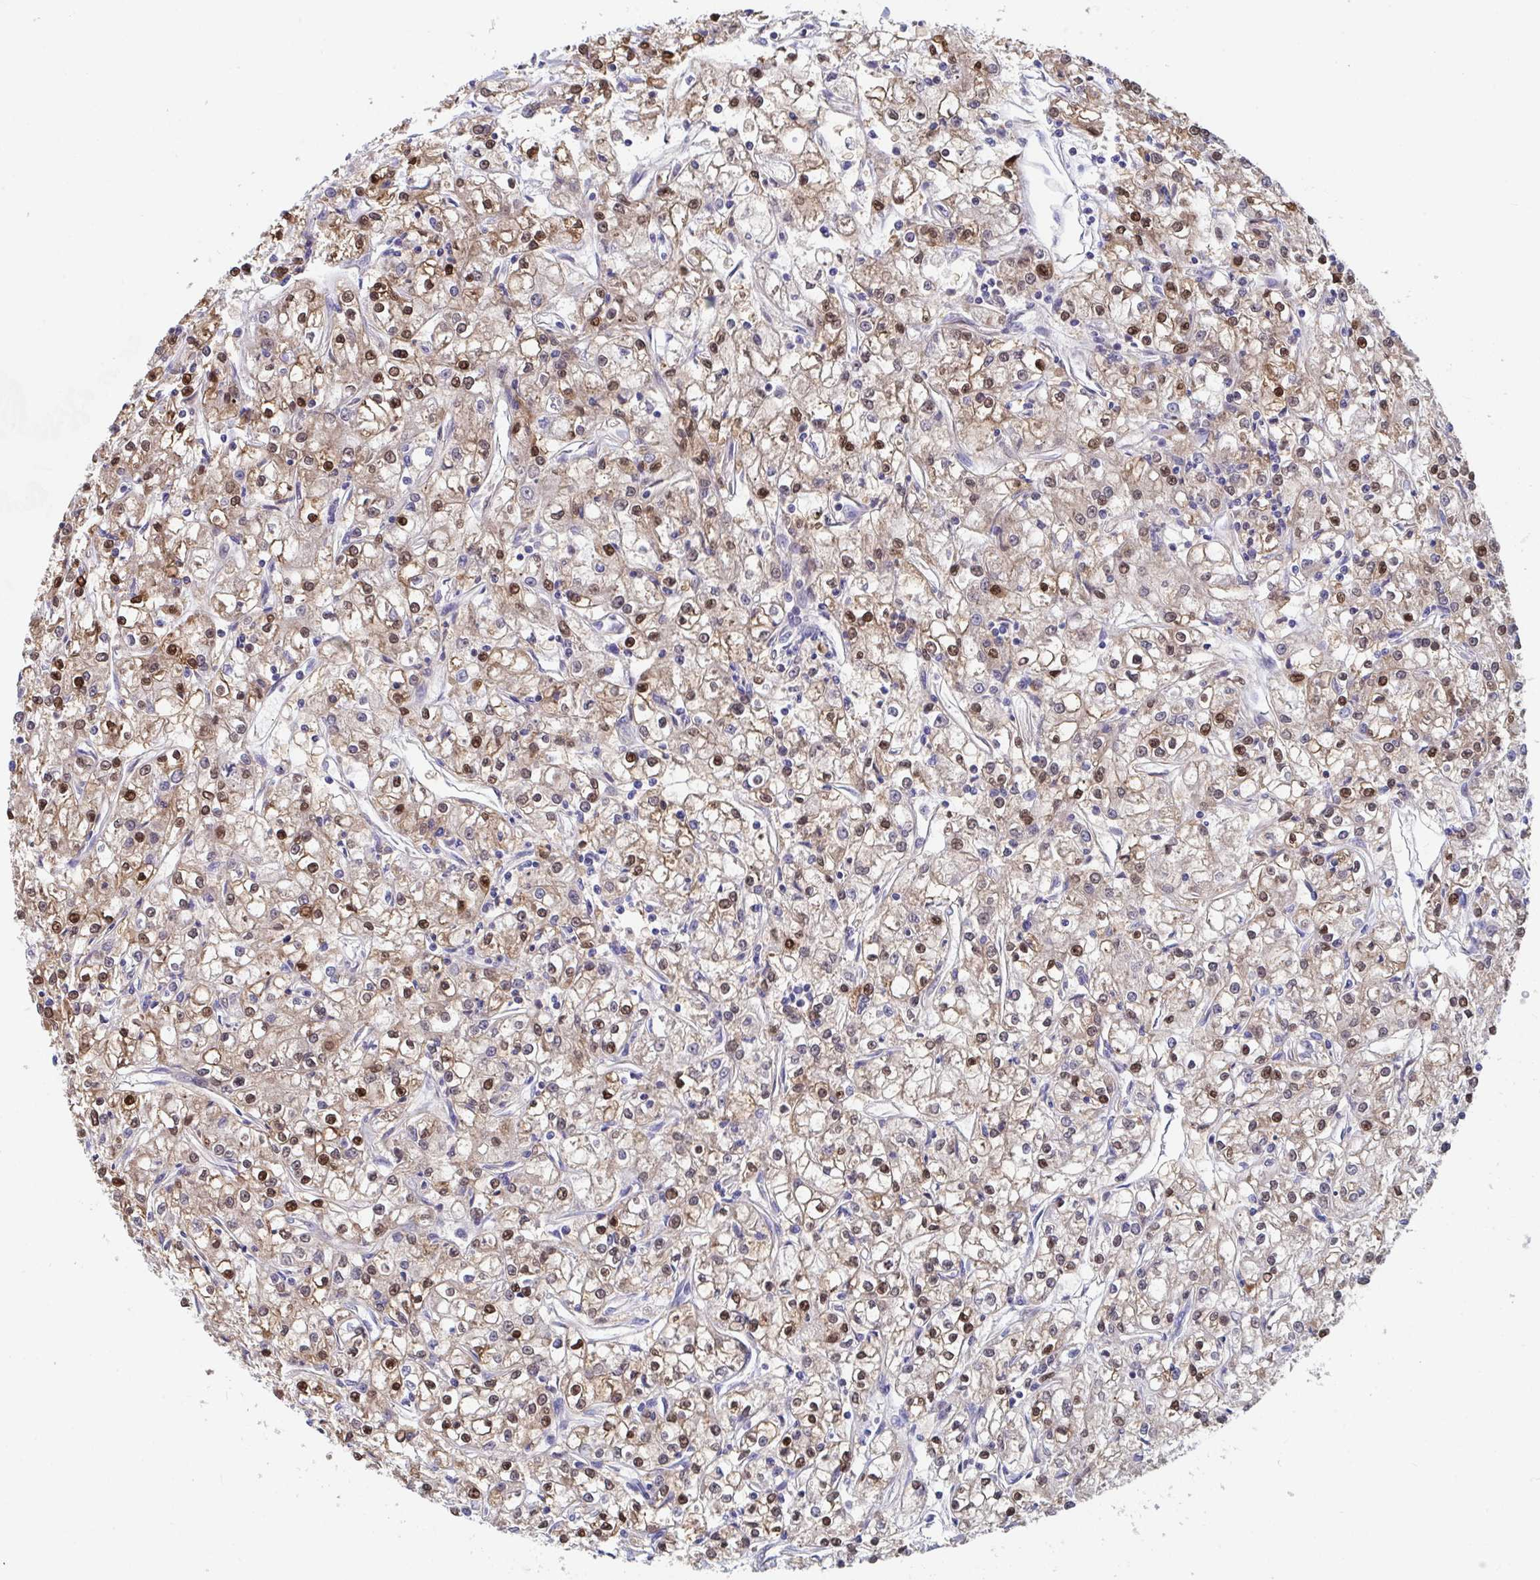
{"staining": {"intensity": "strong", "quantity": "25%-75%", "location": "cytoplasmic/membranous,nuclear"}, "tissue": "renal cancer", "cell_type": "Tumor cells", "image_type": "cancer", "snomed": [{"axis": "morphology", "description": "Adenocarcinoma, NOS"}, {"axis": "topography", "description": "Kidney"}], "caption": "Immunohistochemical staining of human adenocarcinoma (renal) displays high levels of strong cytoplasmic/membranous and nuclear positivity in approximately 25%-75% of tumor cells. (brown staining indicates protein expression, while blue staining denotes nuclei).", "gene": "P2RX3", "patient": {"sex": "female", "age": 59}}